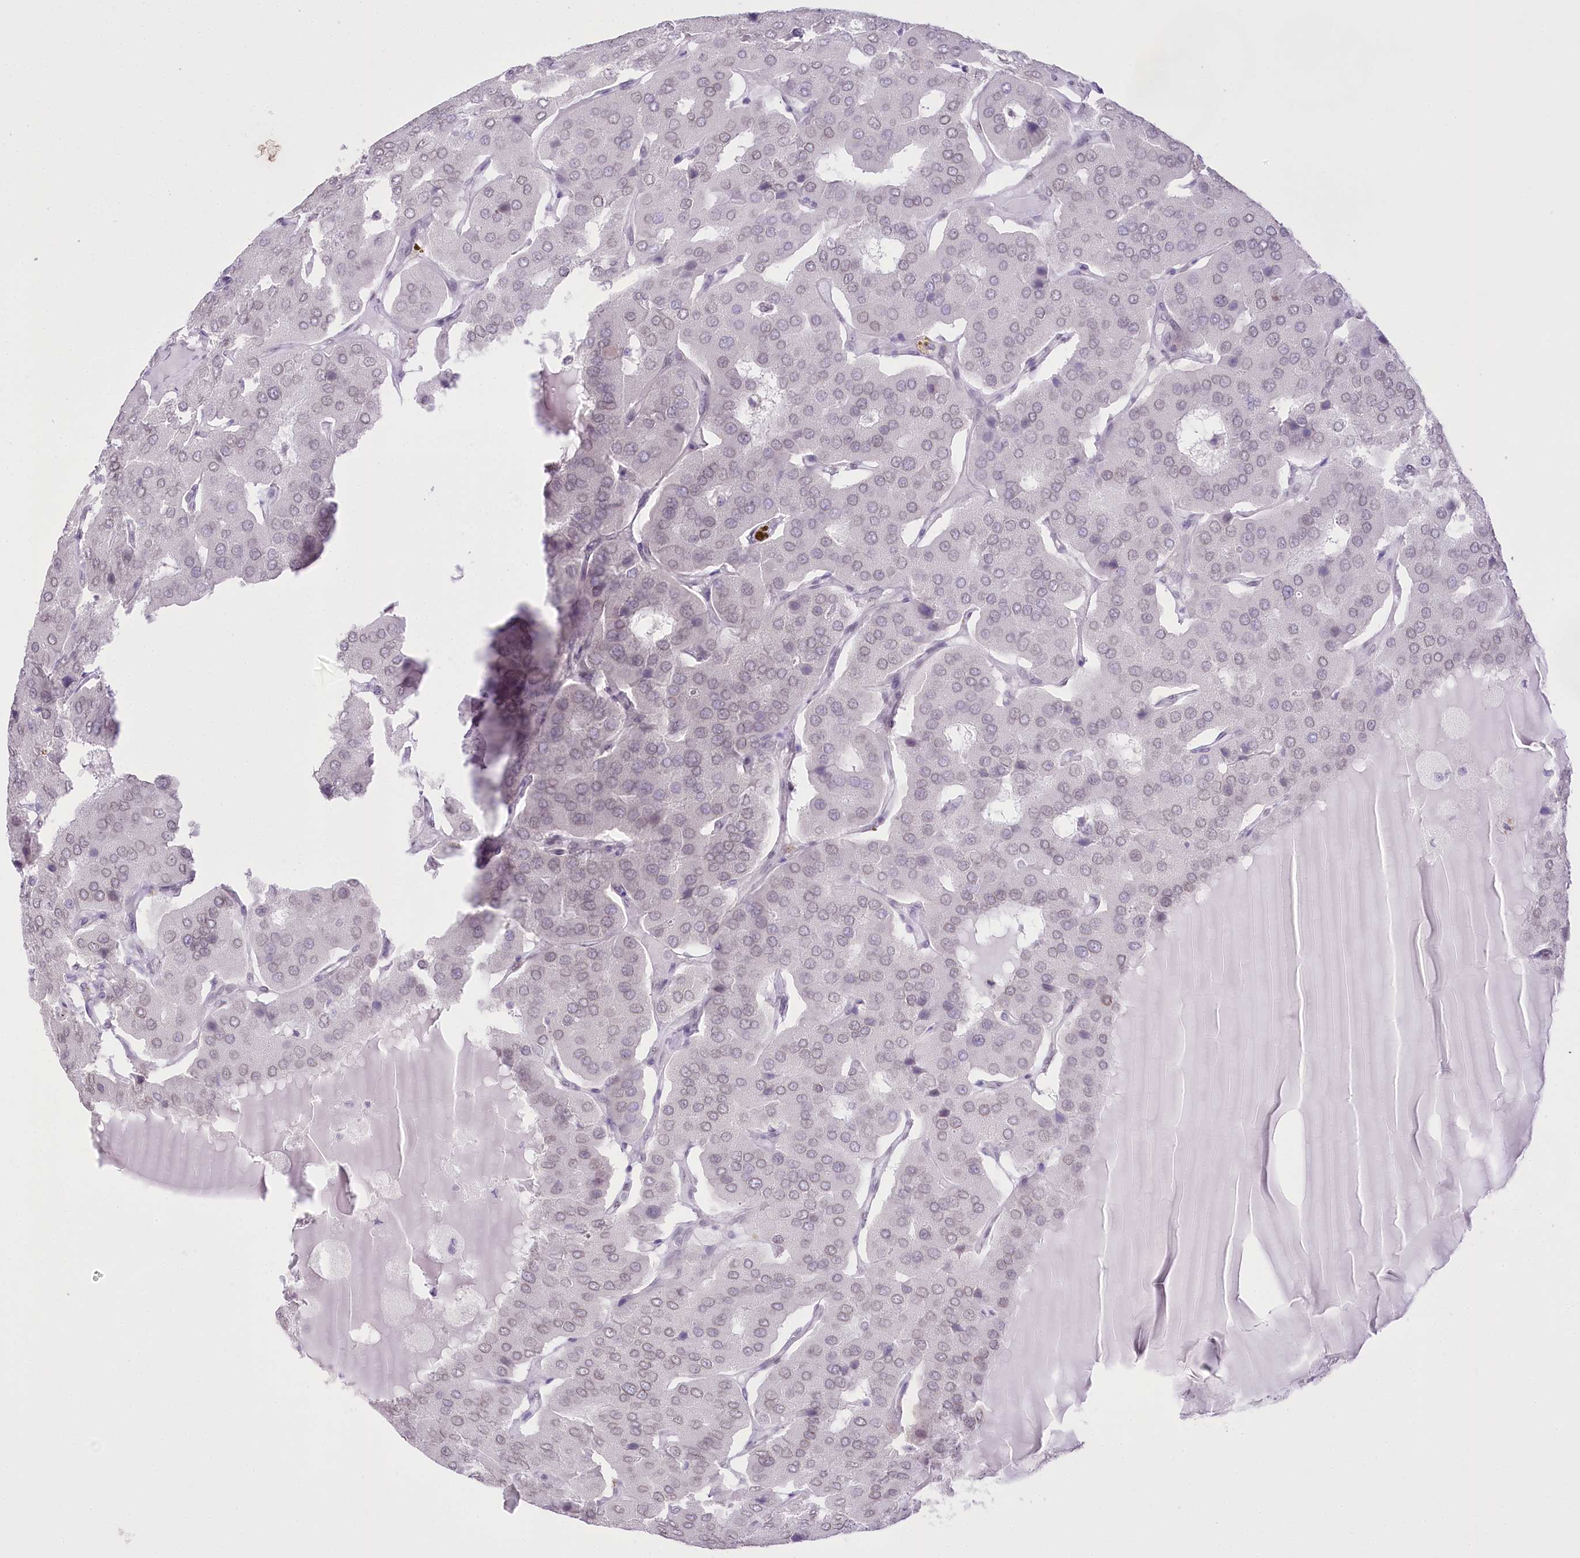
{"staining": {"intensity": "negative", "quantity": "none", "location": "none"}, "tissue": "parathyroid gland", "cell_type": "Glandular cells", "image_type": "normal", "snomed": [{"axis": "morphology", "description": "Normal tissue, NOS"}, {"axis": "morphology", "description": "Adenoma, NOS"}, {"axis": "topography", "description": "Parathyroid gland"}], "caption": "DAB (3,3'-diaminobenzidine) immunohistochemical staining of normal parathyroid gland exhibits no significant expression in glandular cells. (DAB IHC visualized using brightfield microscopy, high magnification).", "gene": "SLC39A10", "patient": {"sex": "female", "age": 86}}